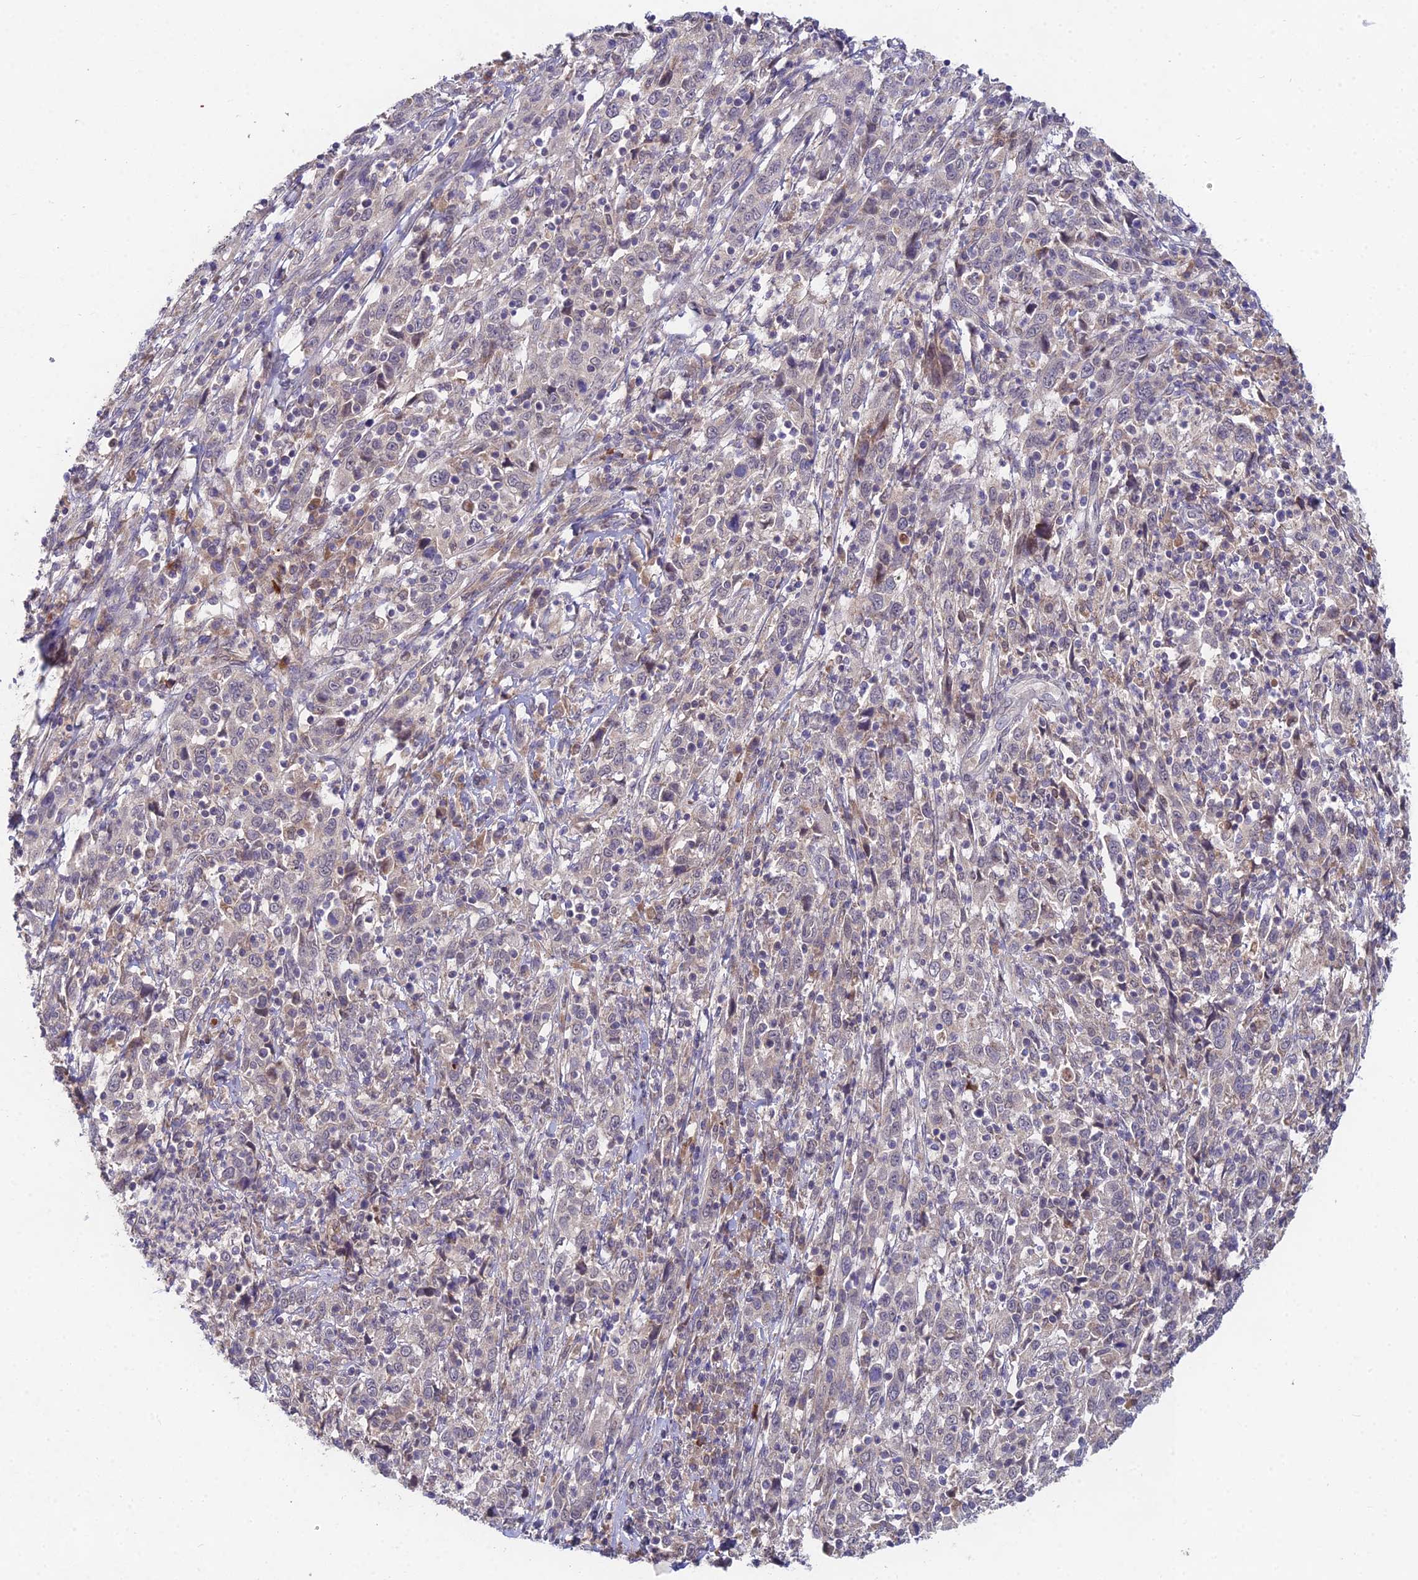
{"staining": {"intensity": "negative", "quantity": "none", "location": "none"}, "tissue": "cervical cancer", "cell_type": "Tumor cells", "image_type": "cancer", "snomed": [{"axis": "morphology", "description": "Squamous cell carcinoma, NOS"}, {"axis": "topography", "description": "Cervix"}], "caption": "DAB (3,3'-diaminobenzidine) immunohistochemical staining of cervical squamous cell carcinoma reveals no significant expression in tumor cells.", "gene": "WDR43", "patient": {"sex": "female", "age": 46}}